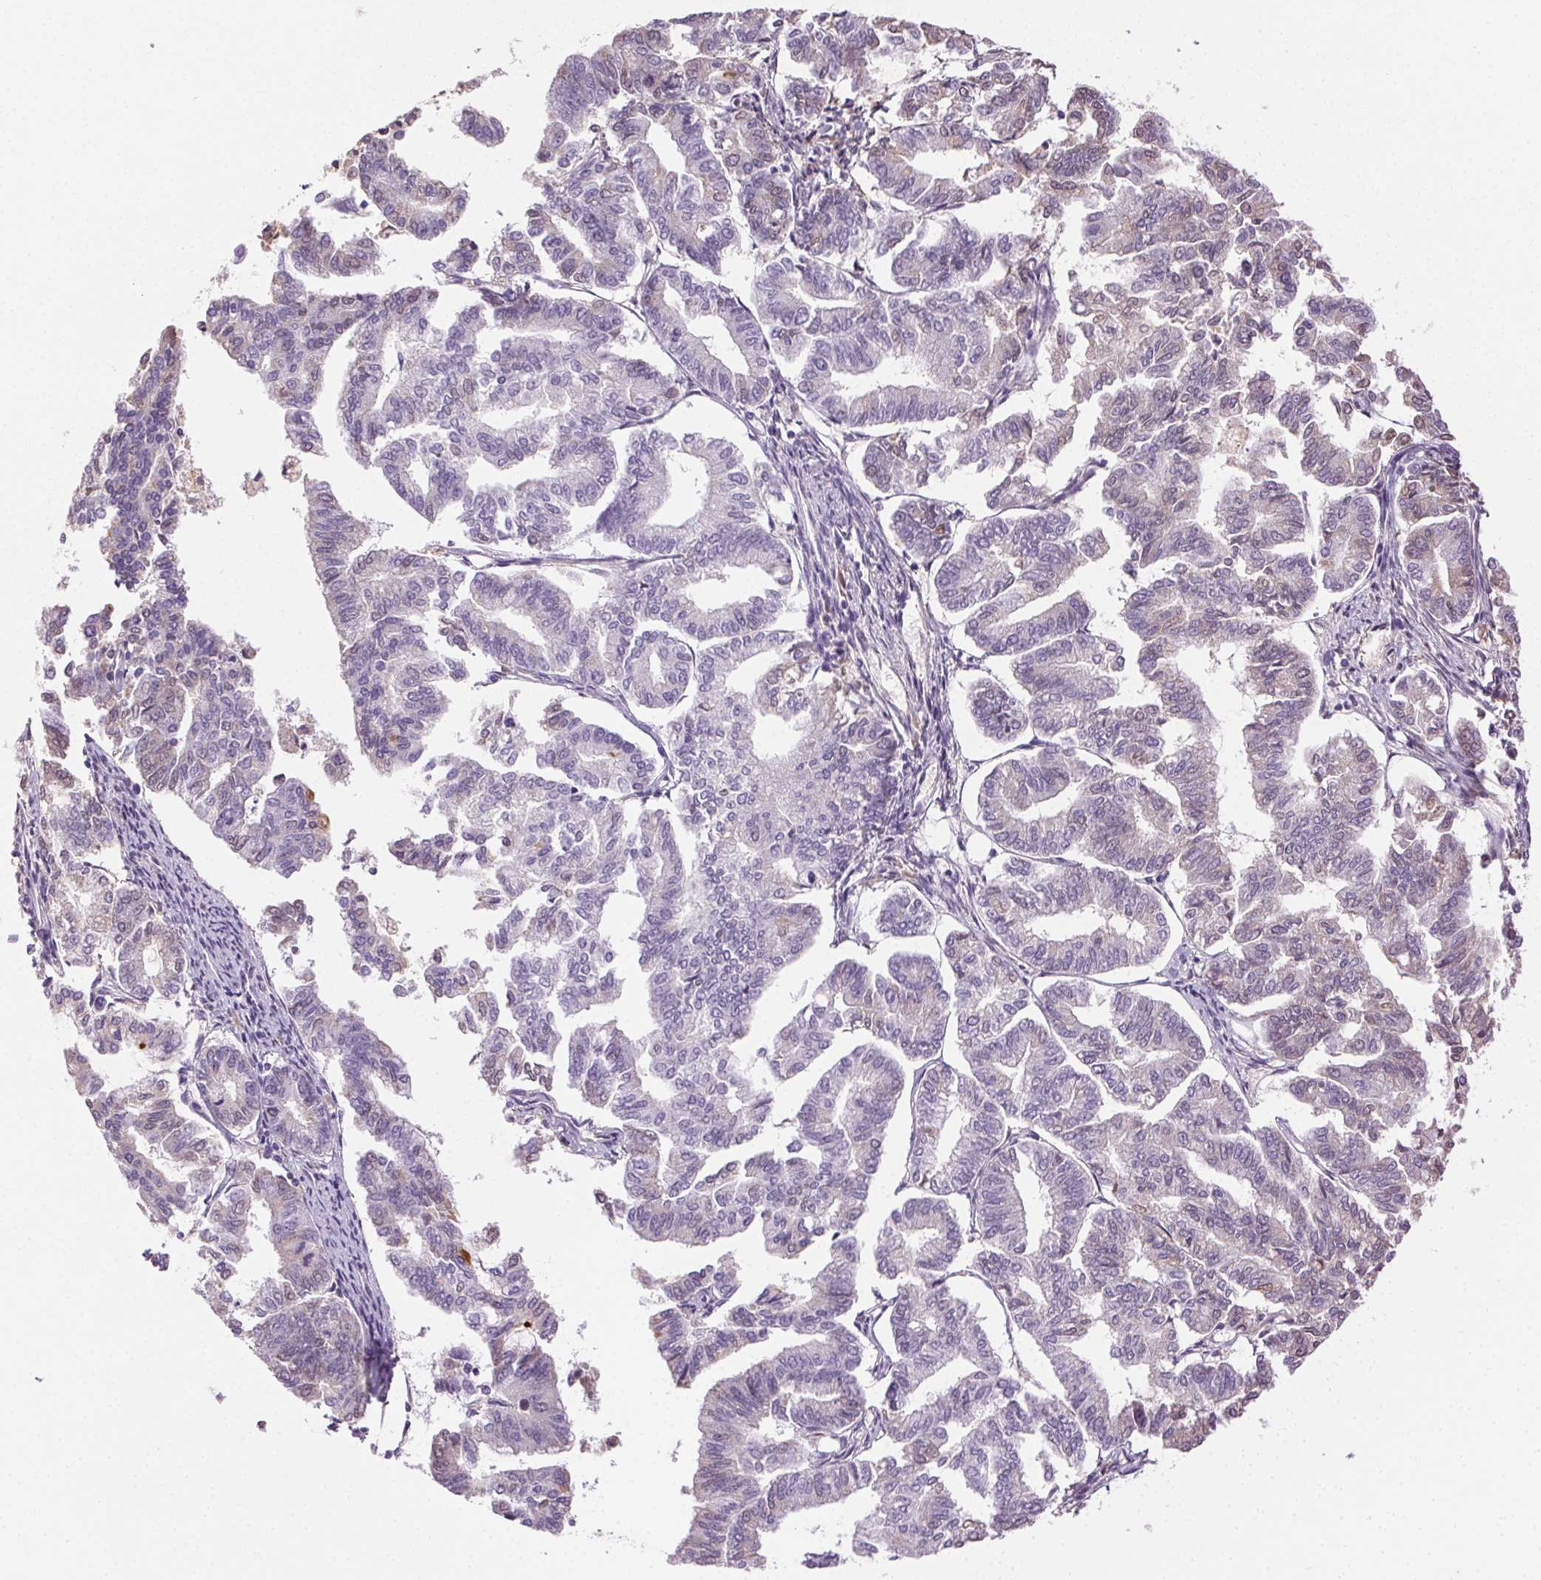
{"staining": {"intensity": "negative", "quantity": "none", "location": "none"}, "tissue": "endometrial cancer", "cell_type": "Tumor cells", "image_type": "cancer", "snomed": [{"axis": "morphology", "description": "Adenocarcinoma, NOS"}, {"axis": "topography", "description": "Endometrium"}], "caption": "A photomicrograph of endometrial cancer (adenocarcinoma) stained for a protein exhibits no brown staining in tumor cells.", "gene": "BPIFB2", "patient": {"sex": "female", "age": 79}}